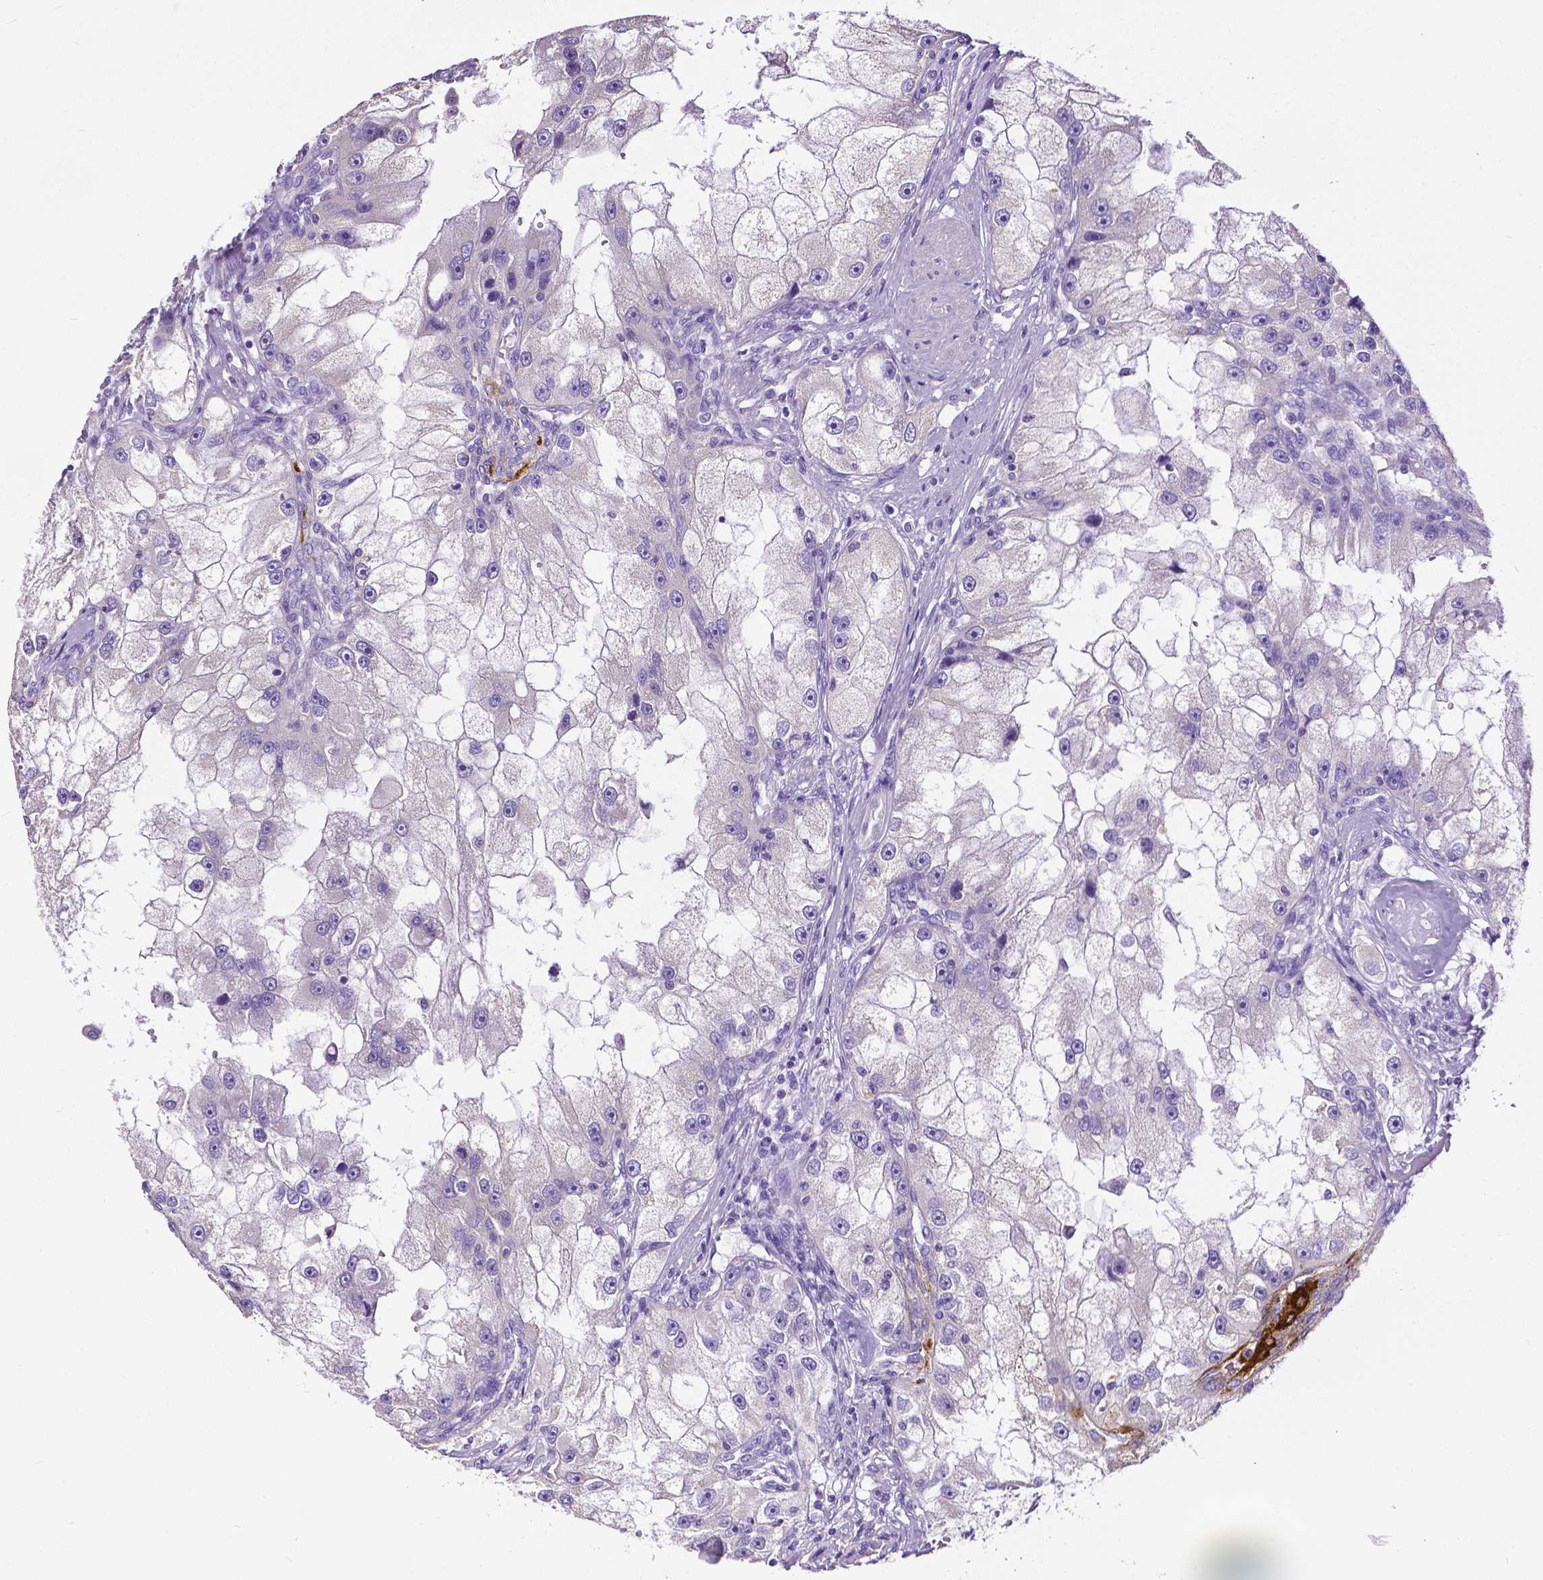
{"staining": {"intensity": "negative", "quantity": "none", "location": "none"}, "tissue": "renal cancer", "cell_type": "Tumor cells", "image_type": "cancer", "snomed": [{"axis": "morphology", "description": "Adenocarcinoma, NOS"}, {"axis": "topography", "description": "Kidney"}], "caption": "There is no significant staining in tumor cells of renal cancer.", "gene": "MMP9", "patient": {"sex": "male", "age": 63}}